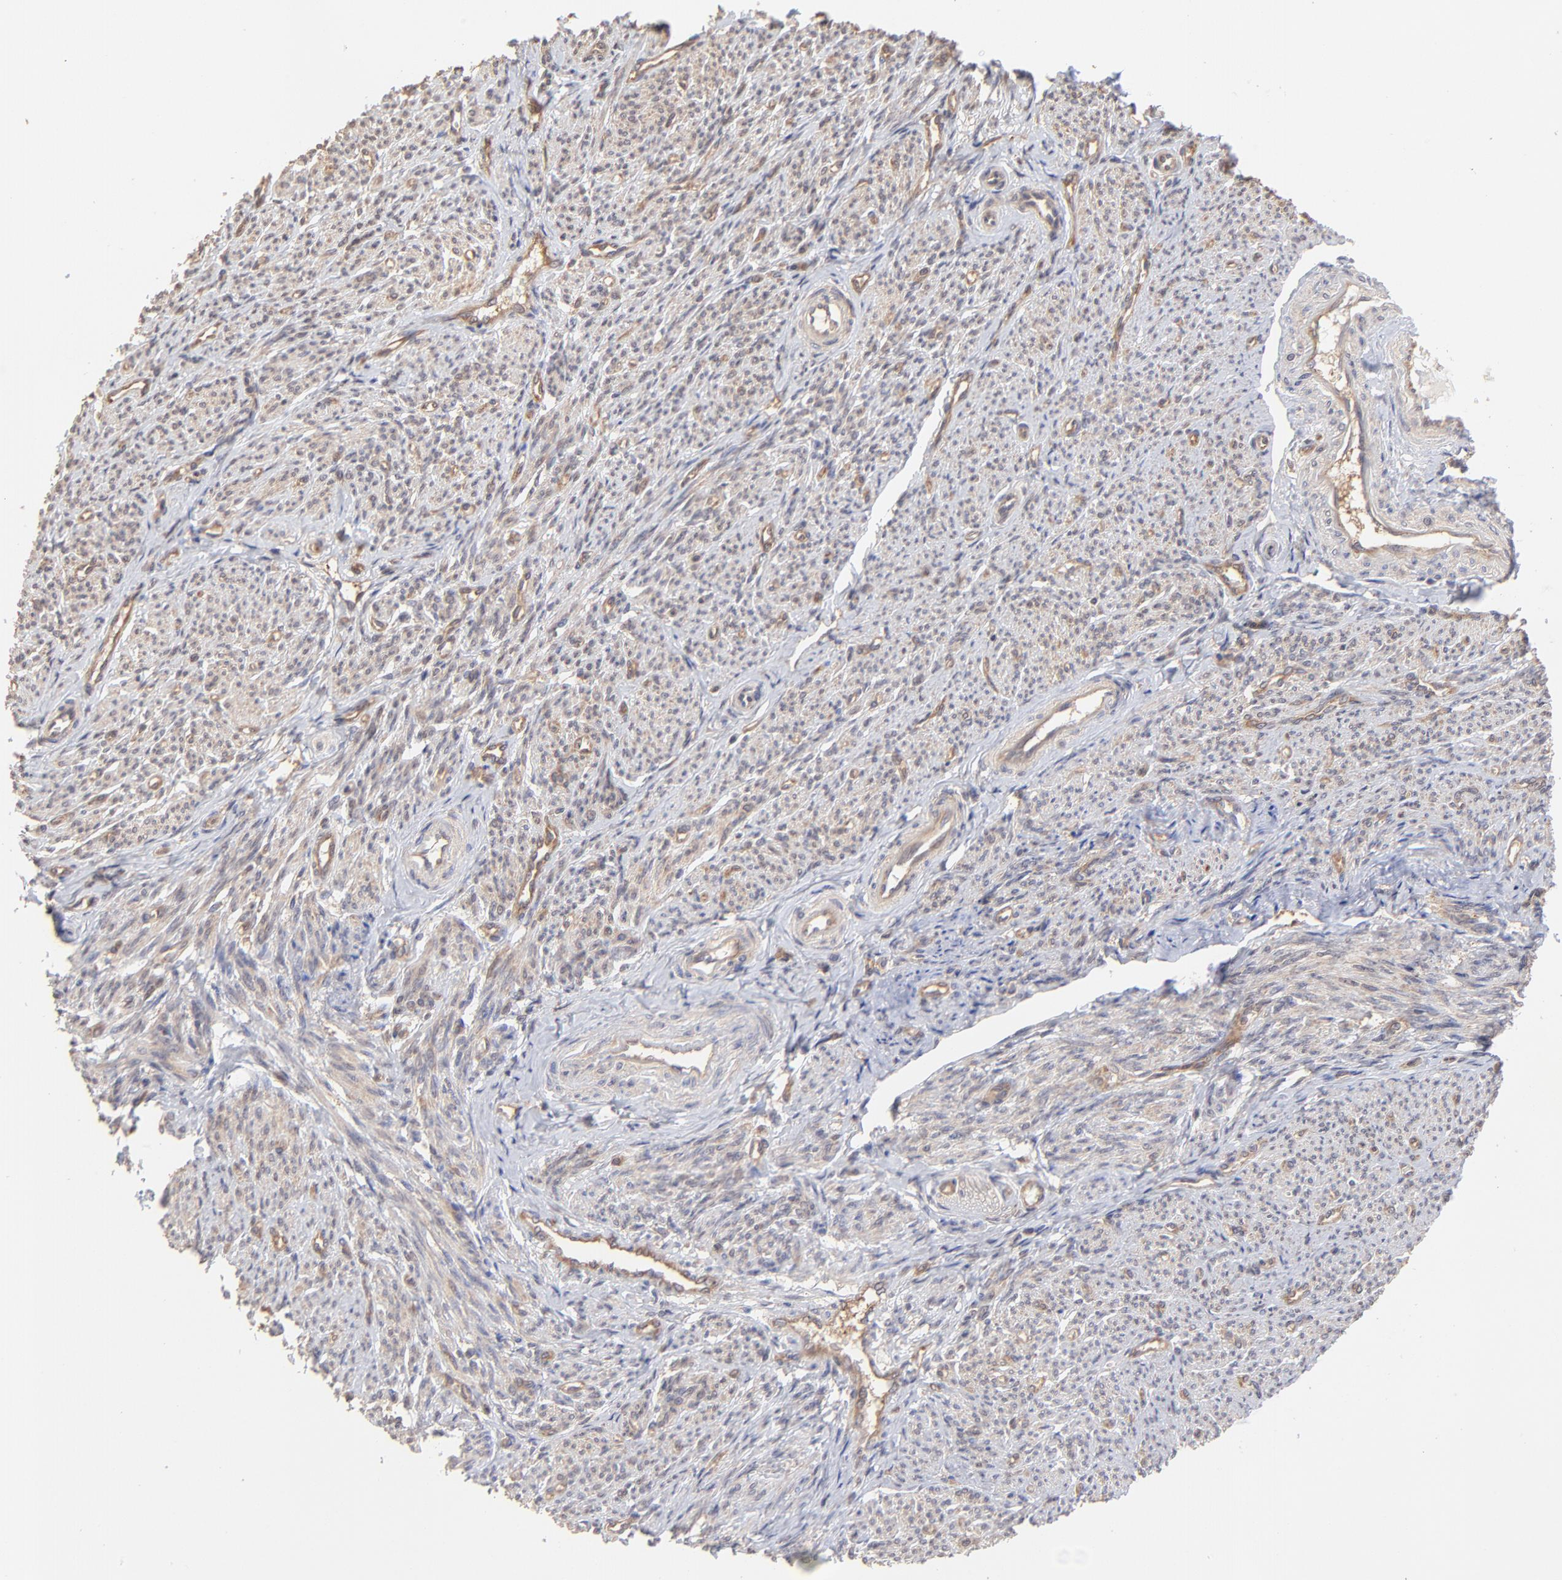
{"staining": {"intensity": "weak", "quantity": ">75%", "location": "cytoplasmic/membranous"}, "tissue": "smooth muscle", "cell_type": "Smooth muscle cells", "image_type": "normal", "snomed": [{"axis": "morphology", "description": "Normal tissue, NOS"}, {"axis": "topography", "description": "Smooth muscle"}], "caption": "A low amount of weak cytoplasmic/membranous expression is seen in approximately >75% of smooth muscle cells in unremarkable smooth muscle.", "gene": "GART", "patient": {"sex": "female", "age": 65}}